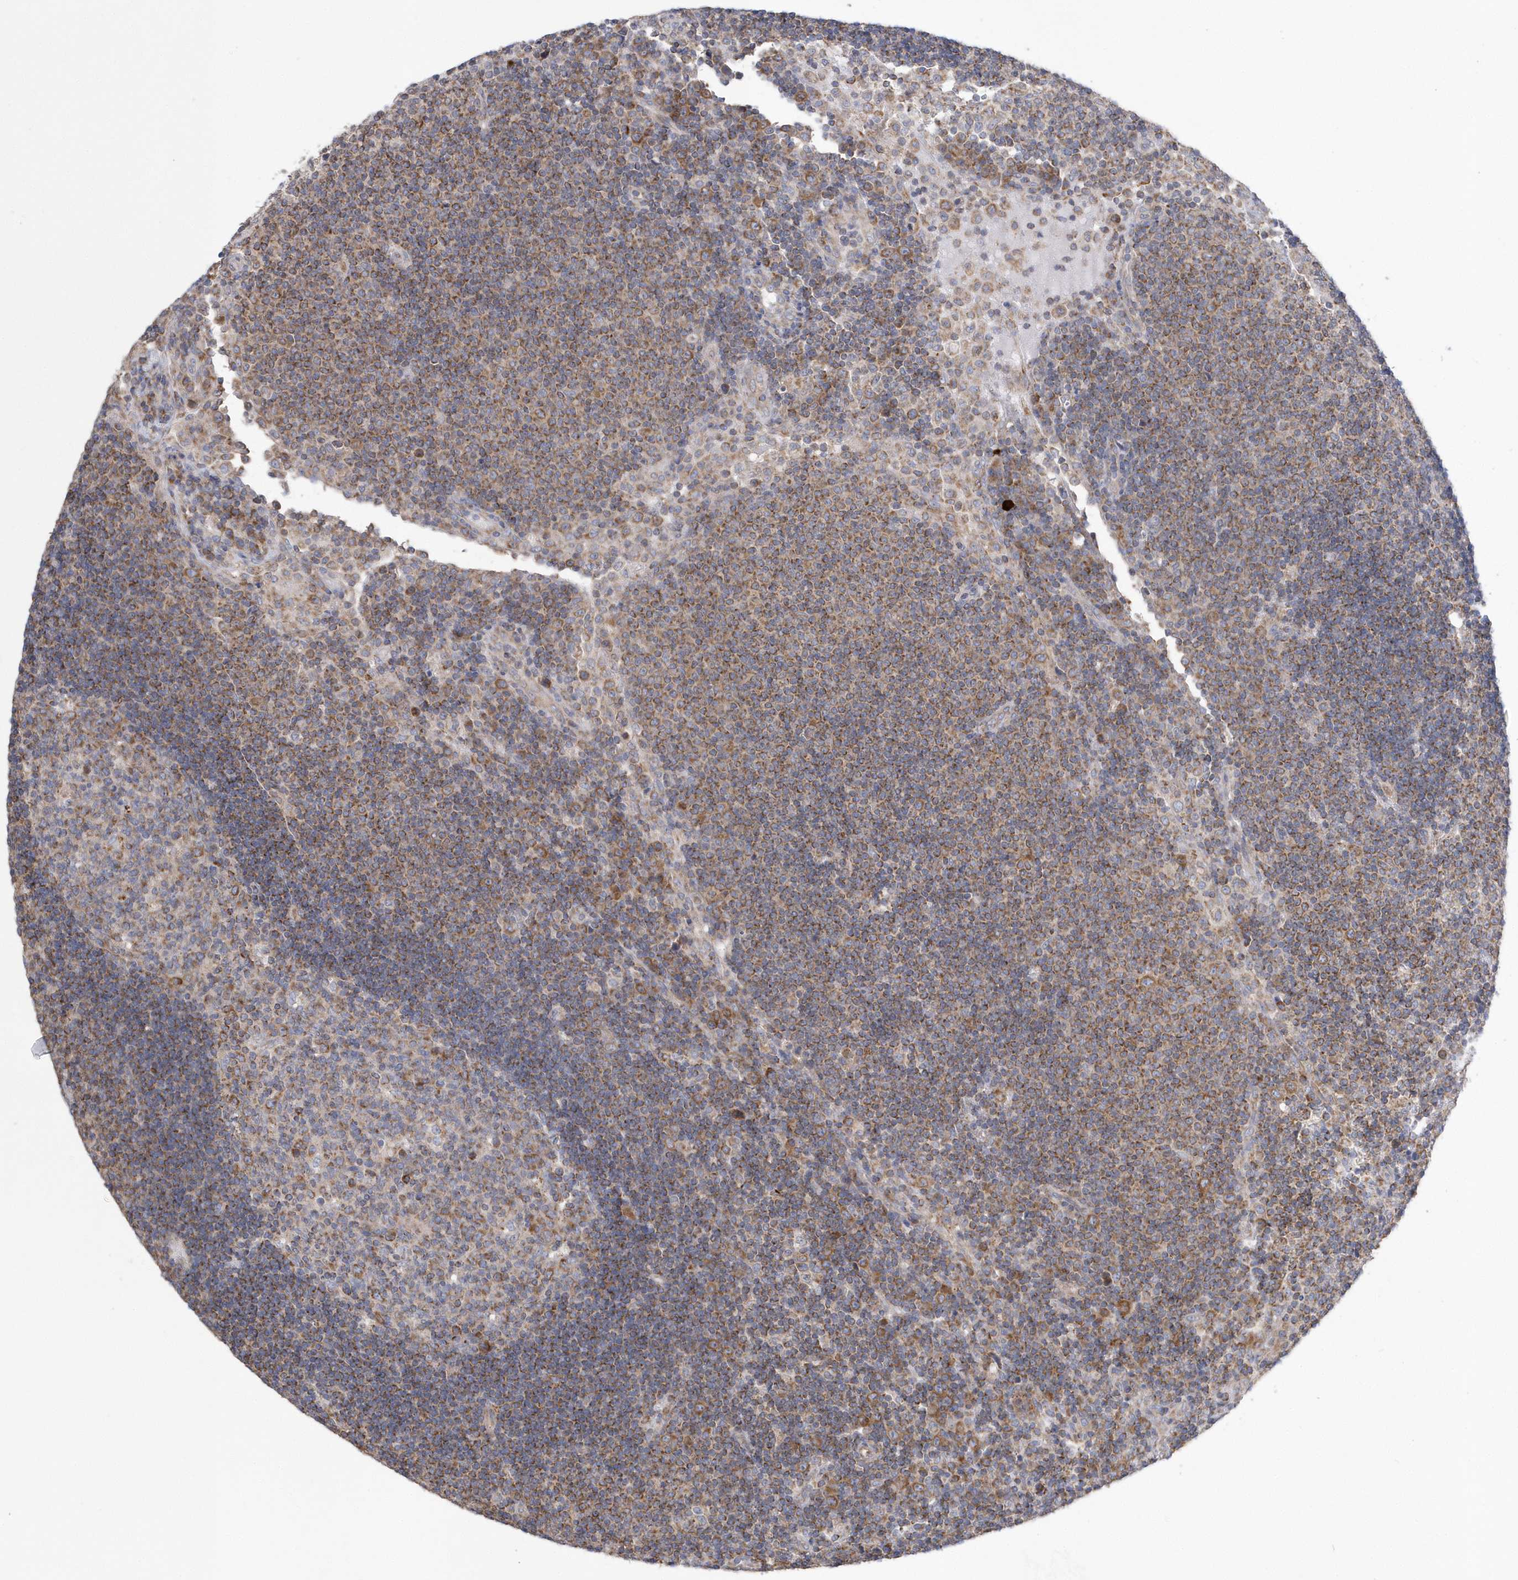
{"staining": {"intensity": "moderate", "quantity": "25%-75%", "location": "cytoplasmic/membranous"}, "tissue": "lymph node", "cell_type": "Germinal center cells", "image_type": "normal", "snomed": [{"axis": "morphology", "description": "Normal tissue, NOS"}, {"axis": "topography", "description": "Lymph node"}], "caption": "Protein staining shows moderate cytoplasmic/membranous positivity in about 25%-75% of germinal center cells in normal lymph node.", "gene": "SPATA5", "patient": {"sex": "female", "age": 53}}